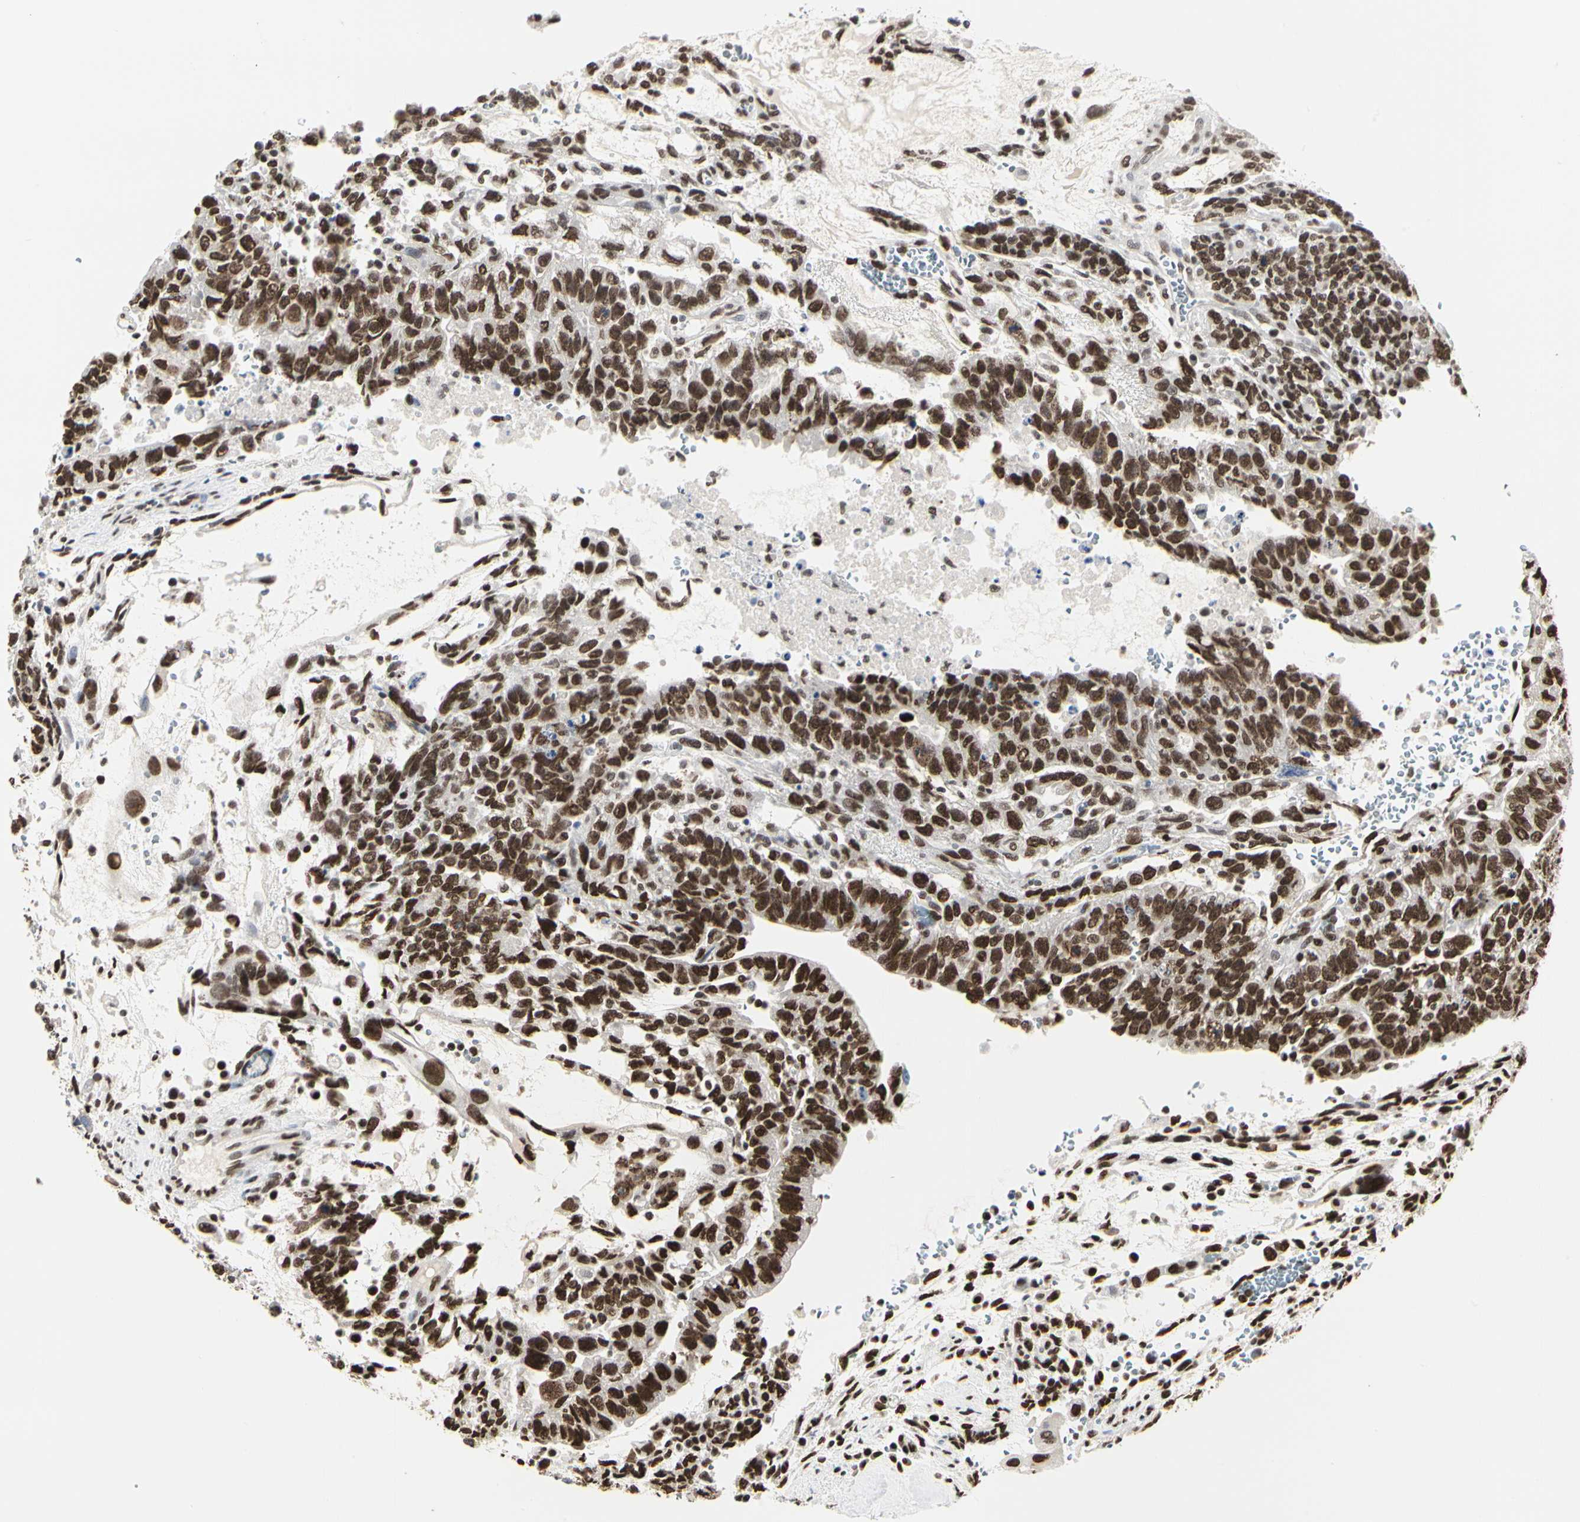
{"staining": {"intensity": "strong", "quantity": ">75%", "location": "nuclear"}, "tissue": "testis cancer", "cell_type": "Tumor cells", "image_type": "cancer", "snomed": [{"axis": "morphology", "description": "Seminoma, NOS"}, {"axis": "morphology", "description": "Carcinoma, Embryonal, NOS"}, {"axis": "topography", "description": "Testis"}], "caption": "Human testis seminoma stained for a protein (brown) reveals strong nuclear positive positivity in approximately >75% of tumor cells.", "gene": "PRMT3", "patient": {"sex": "male", "age": 52}}